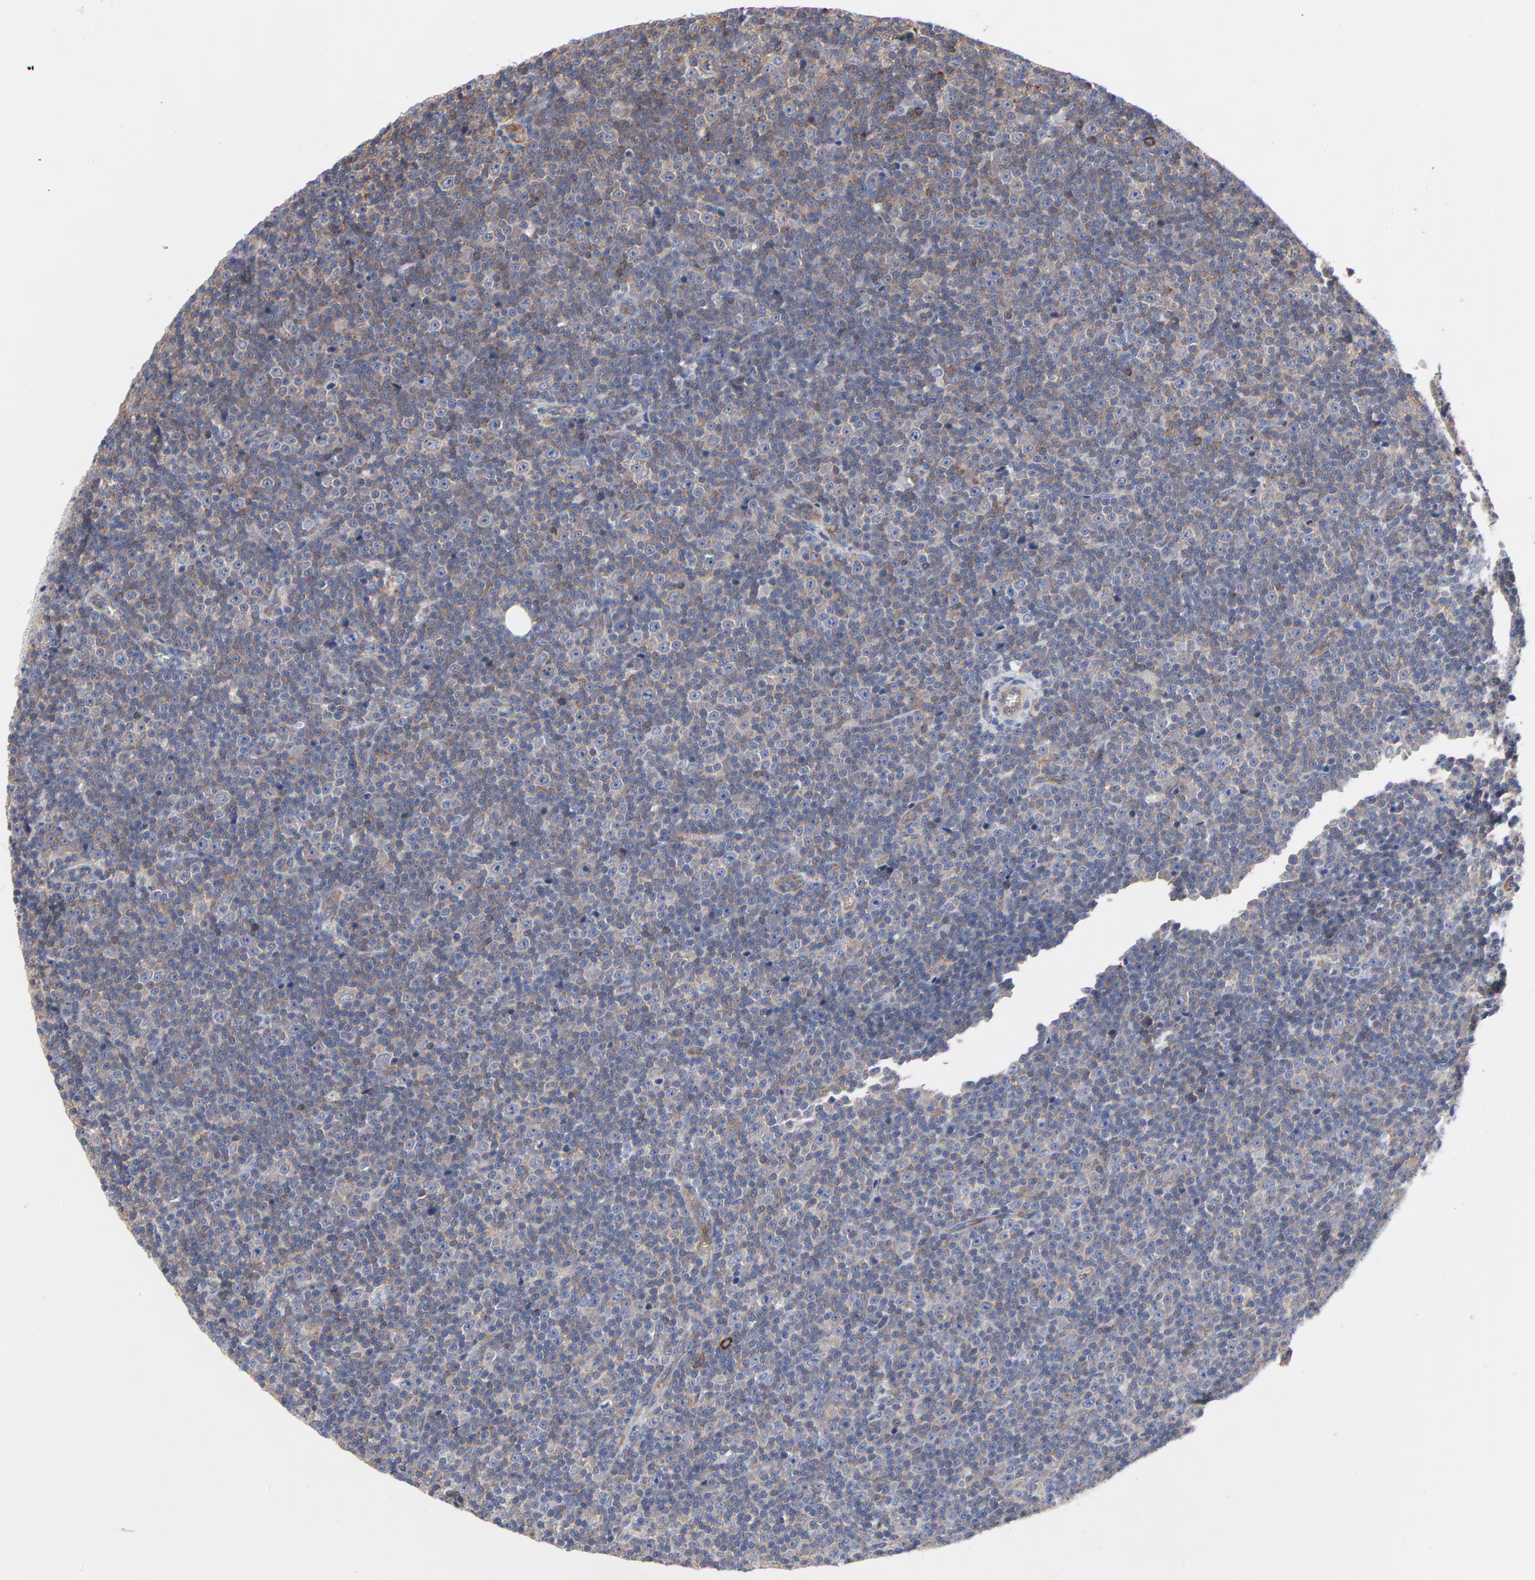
{"staining": {"intensity": "moderate", "quantity": ">75%", "location": "cytoplasmic/membranous"}, "tissue": "lymphoma", "cell_type": "Tumor cells", "image_type": "cancer", "snomed": [{"axis": "morphology", "description": "Malignant lymphoma, non-Hodgkin's type, Low grade"}, {"axis": "topography", "description": "Lymph node"}], "caption": "A medium amount of moderate cytoplasmic/membranous expression is identified in about >75% of tumor cells in malignant lymphoma, non-Hodgkin's type (low-grade) tissue. Nuclei are stained in blue.", "gene": "CD2AP", "patient": {"sex": "female", "age": 67}}